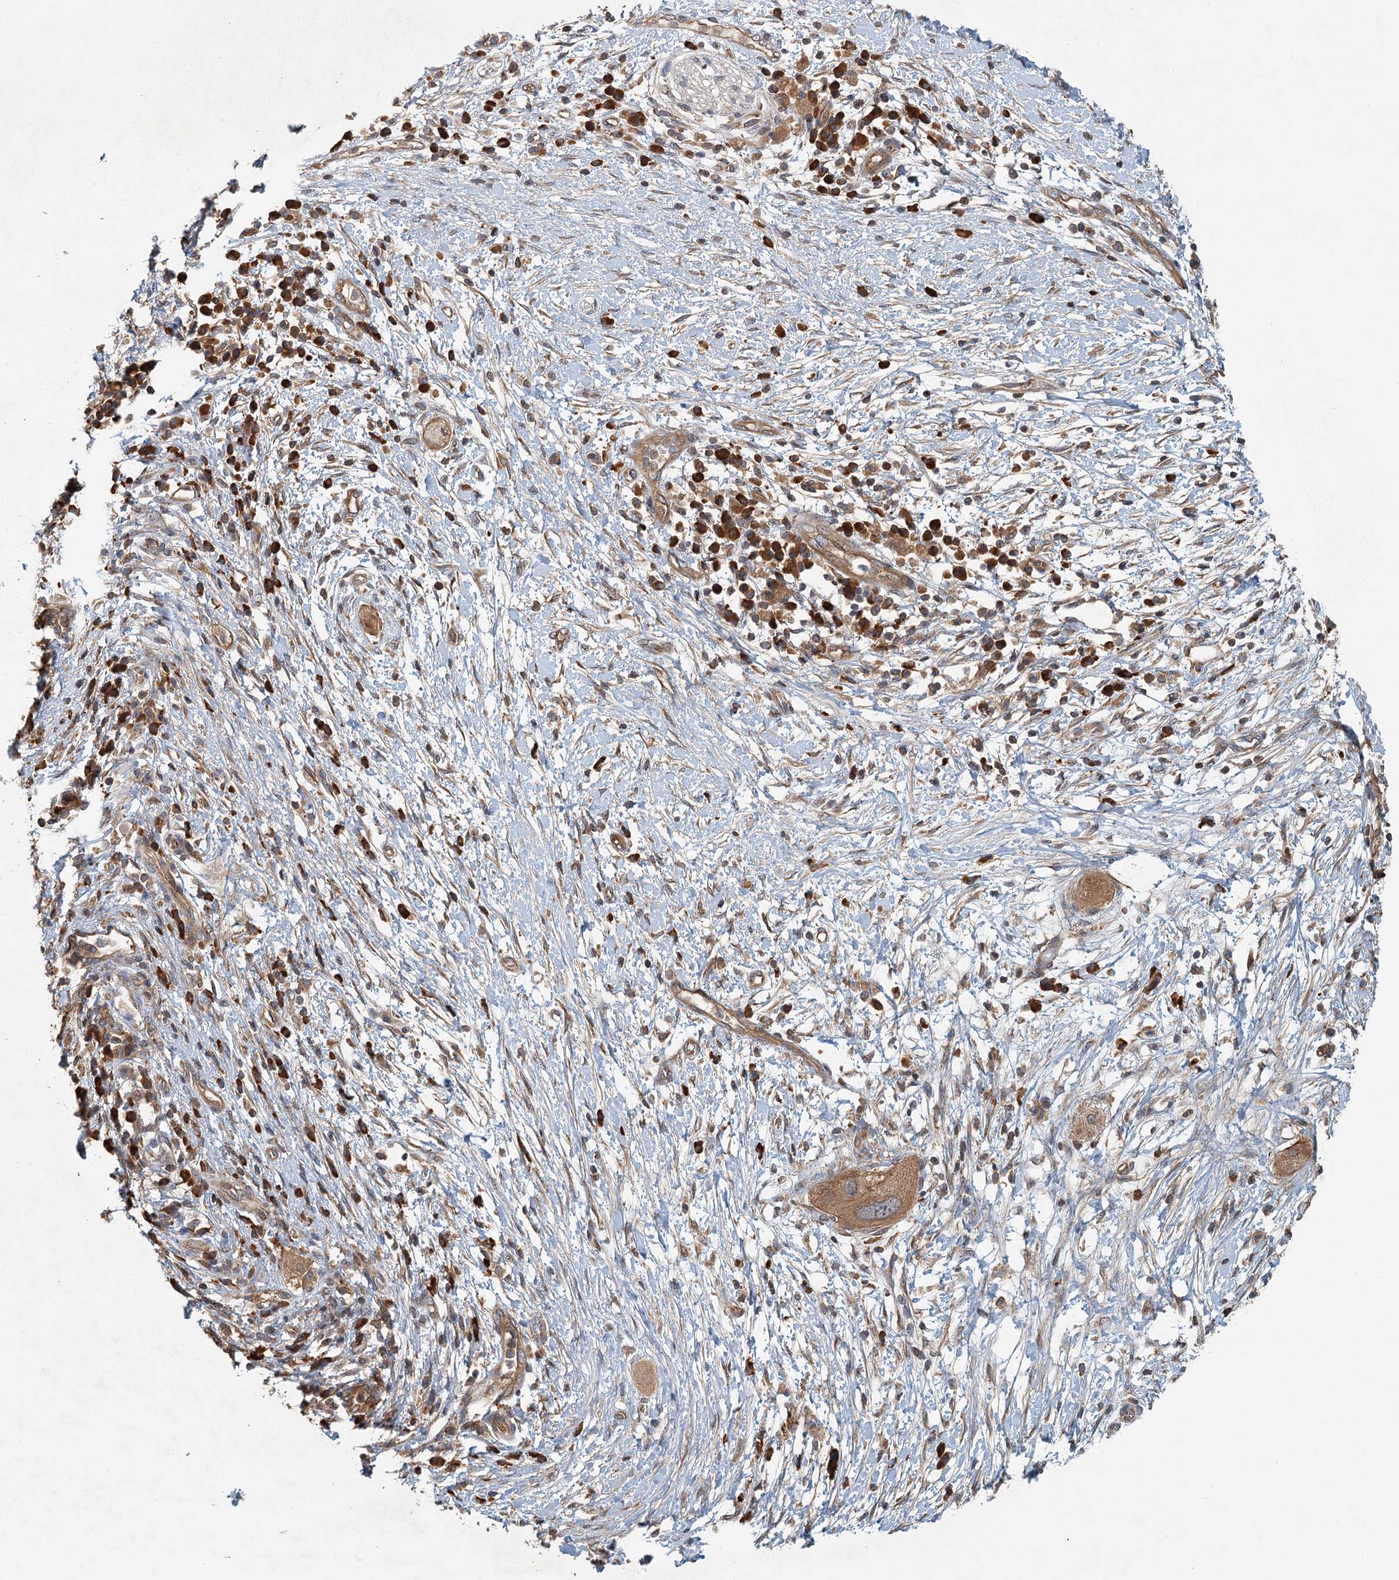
{"staining": {"intensity": "moderate", "quantity": ">75%", "location": "cytoplasmic/membranous"}, "tissue": "pancreatic cancer", "cell_type": "Tumor cells", "image_type": "cancer", "snomed": [{"axis": "morphology", "description": "Adenocarcinoma, NOS"}, {"axis": "topography", "description": "Pancreas"}], "caption": "Protein expression analysis of pancreatic cancer exhibits moderate cytoplasmic/membranous positivity in approximately >75% of tumor cells.", "gene": "ZNF527", "patient": {"sex": "male", "age": 68}}